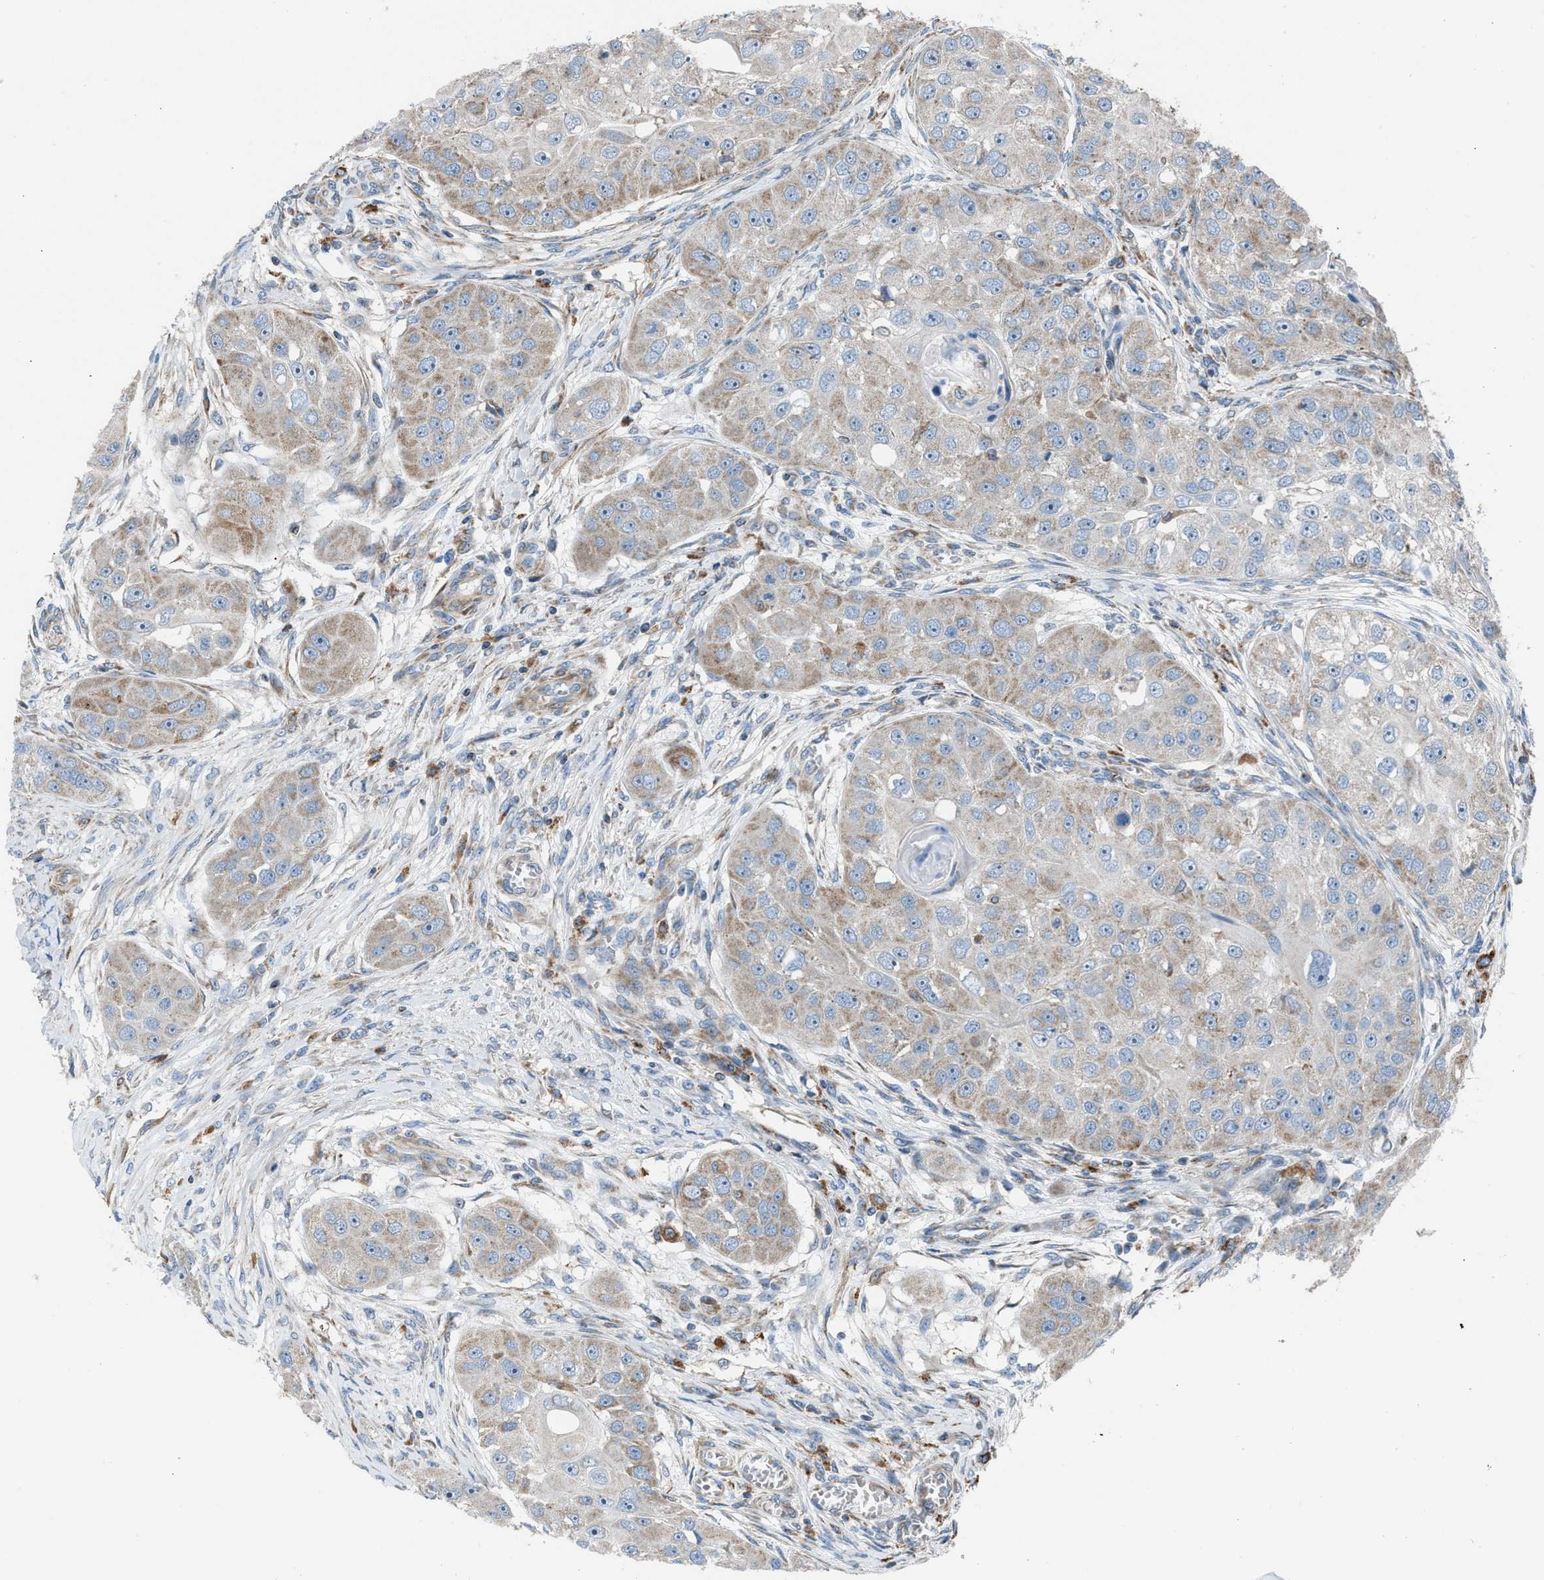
{"staining": {"intensity": "weak", "quantity": "<25%", "location": "cytoplasmic/membranous"}, "tissue": "head and neck cancer", "cell_type": "Tumor cells", "image_type": "cancer", "snomed": [{"axis": "morphology", "description": "Normal tissue, NOS"}, {"axis": "morphology", "description": "Squamous cell carcinoma, NOS"}, {"axis": "topography", "description": "Skeletal muscle"}, {"axis": "topography", "description": "Head-Neck"}], "caption": "Tumor cells show no significant protein expression in head and neck cancer.", "gene": "SLC10A3", "patient": {"sex": "male", "age": 51}}